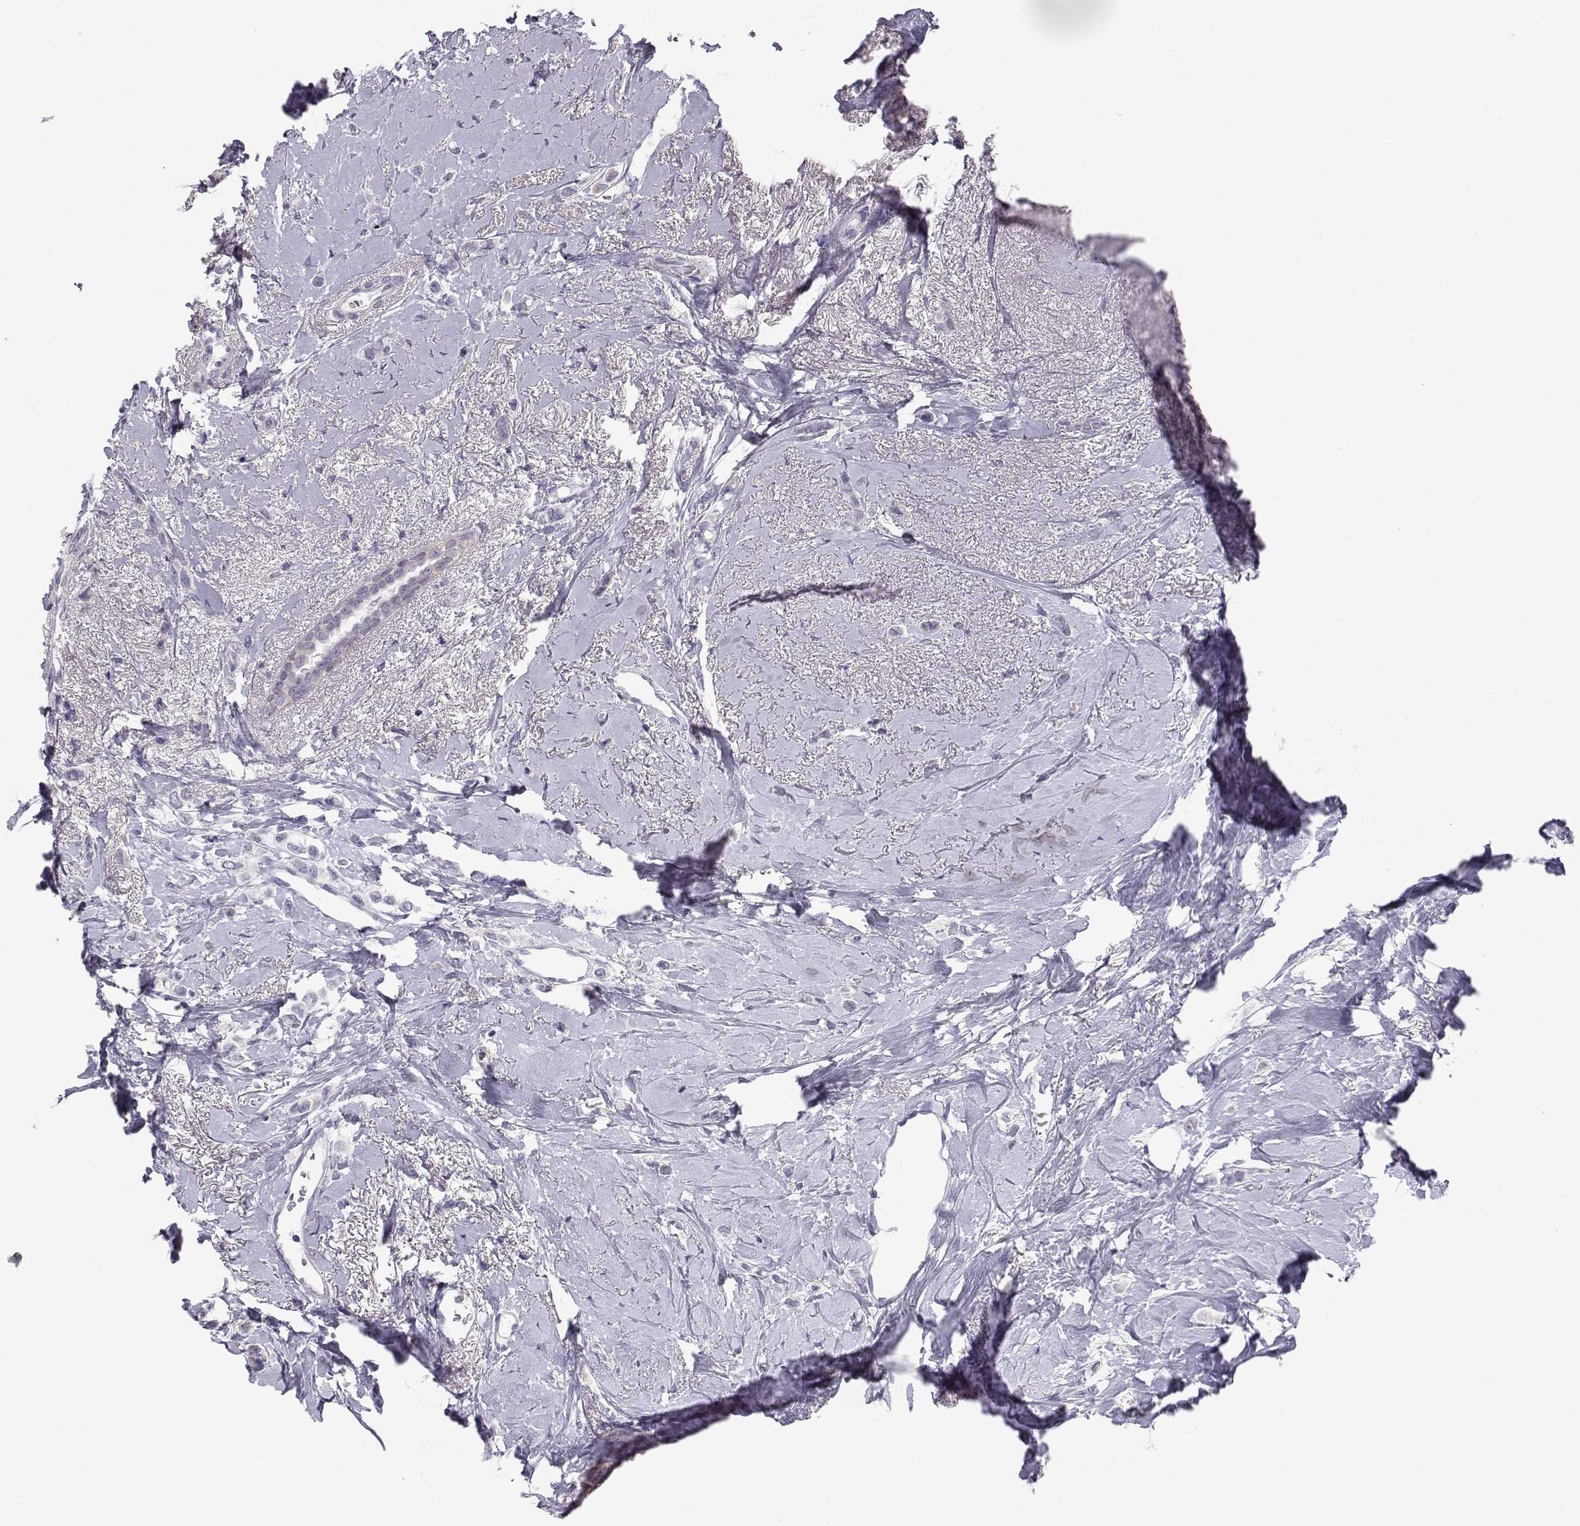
{"staining": {"intensity": "negative", "quantity": "none", "location": "none"}, "tissue": "breast cancer", "cell_type": "Tumor cells", "image_type": "cancer", "snomed": [{"axis": "morphology", "description": "Lobular carcinoma"}, {"axis": "topography", "description": "Breast"}], "caption": "Immunohistochemistry (IHC) of human lobular carcinoma (breast) displays no expression in tumor cells.", "gene": "KCNMB4", "patient": {"sex": "female", "age": 66}}